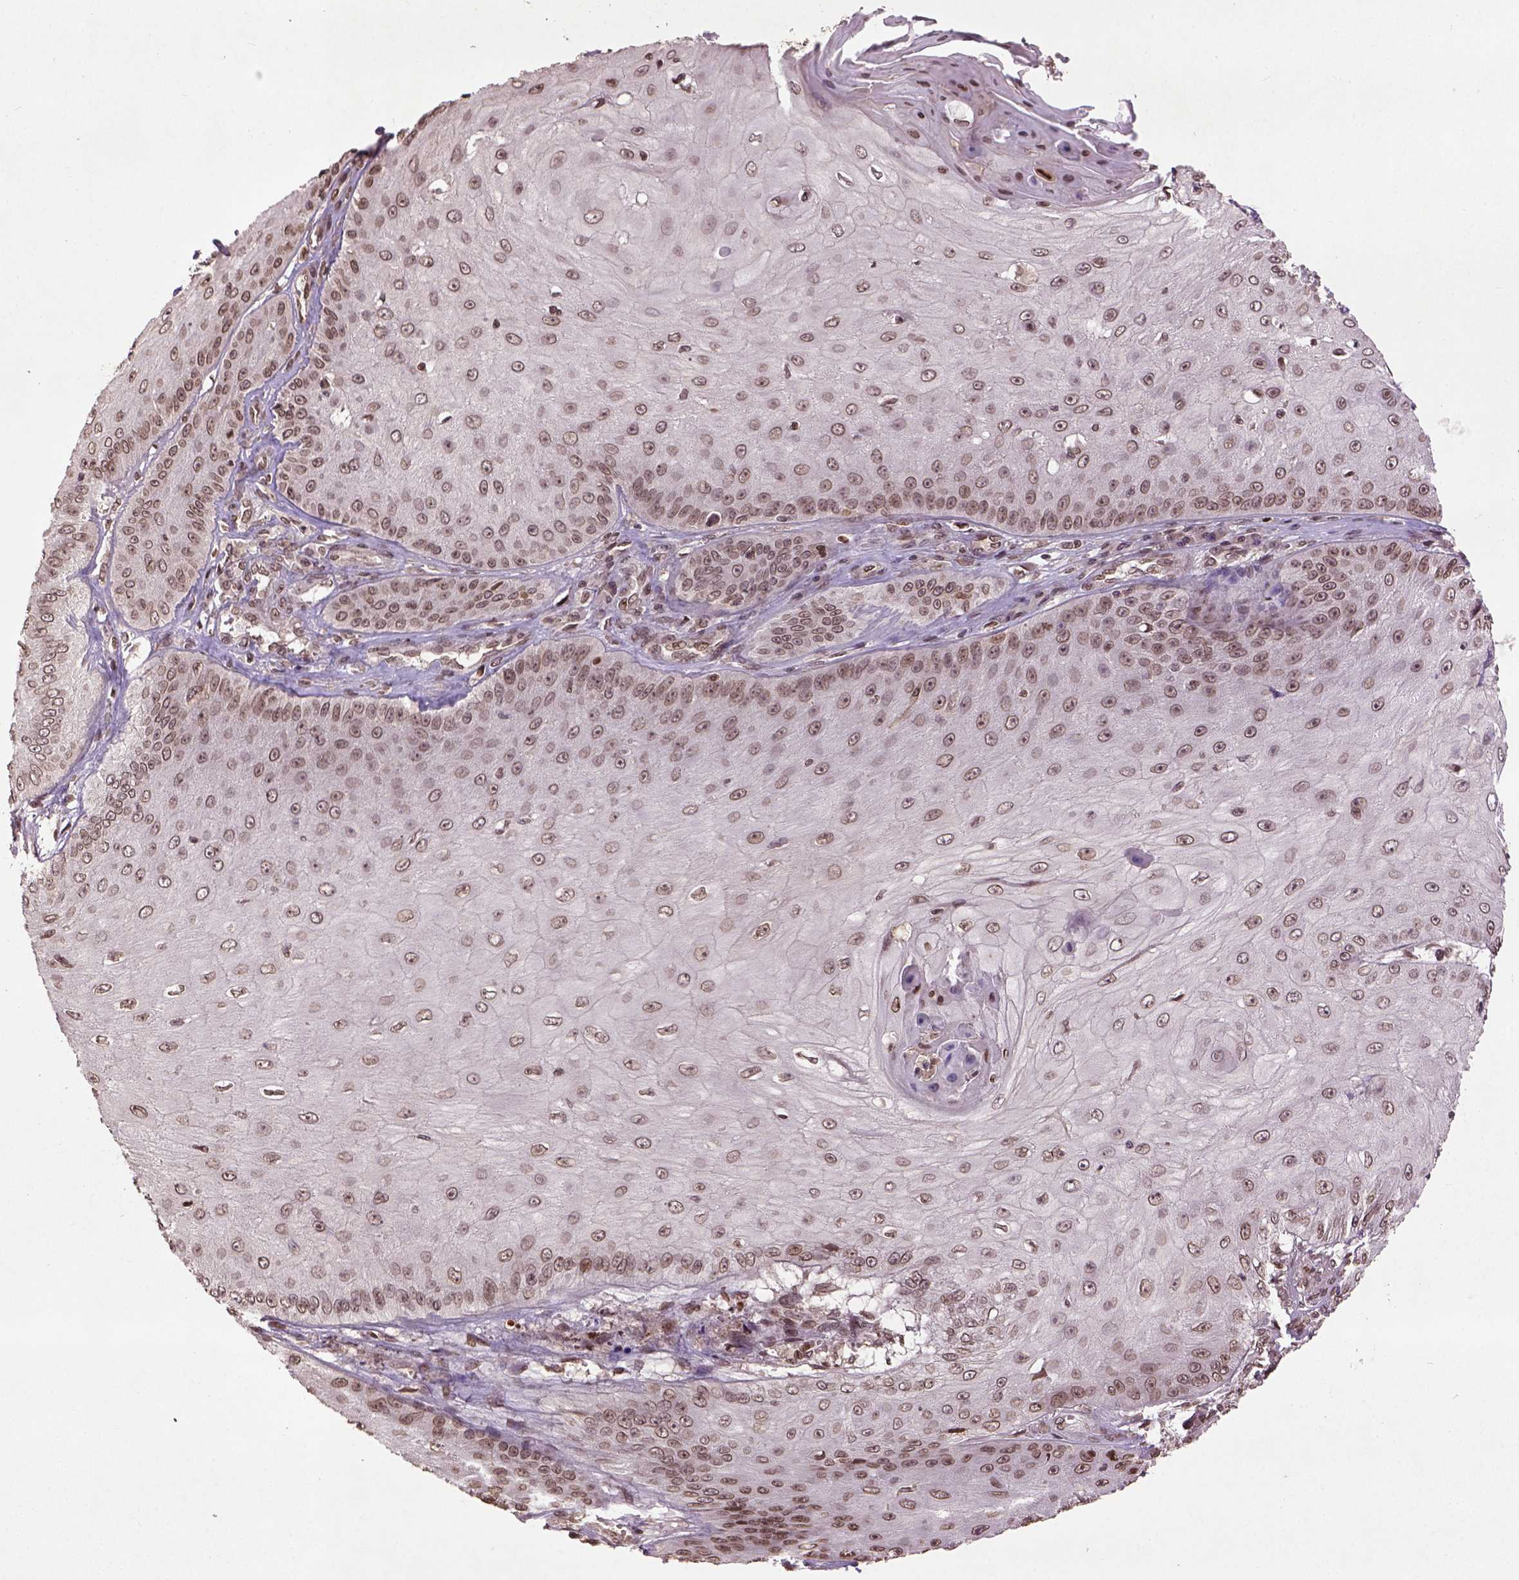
{"staining": {"intensity": "moderate", "quantity": ">75%", "location": "nuclear"}, "tissue": "skin cancer", "cell_type": "Tumor cells", "image_type": "cancer", "snomed": [{"axis": "morphology", "description": "Squamous cell carcinoma, NOS"}, {"axis": "topography", "description": "Skin"}], "caption": "An image of human skin cancer (squamous cell carcinoma) stained for a protein shows moderate nuclear brown staining in tumor cells.", "gene": "BANF1", "patient": {"sex": "male", "age": 70}}